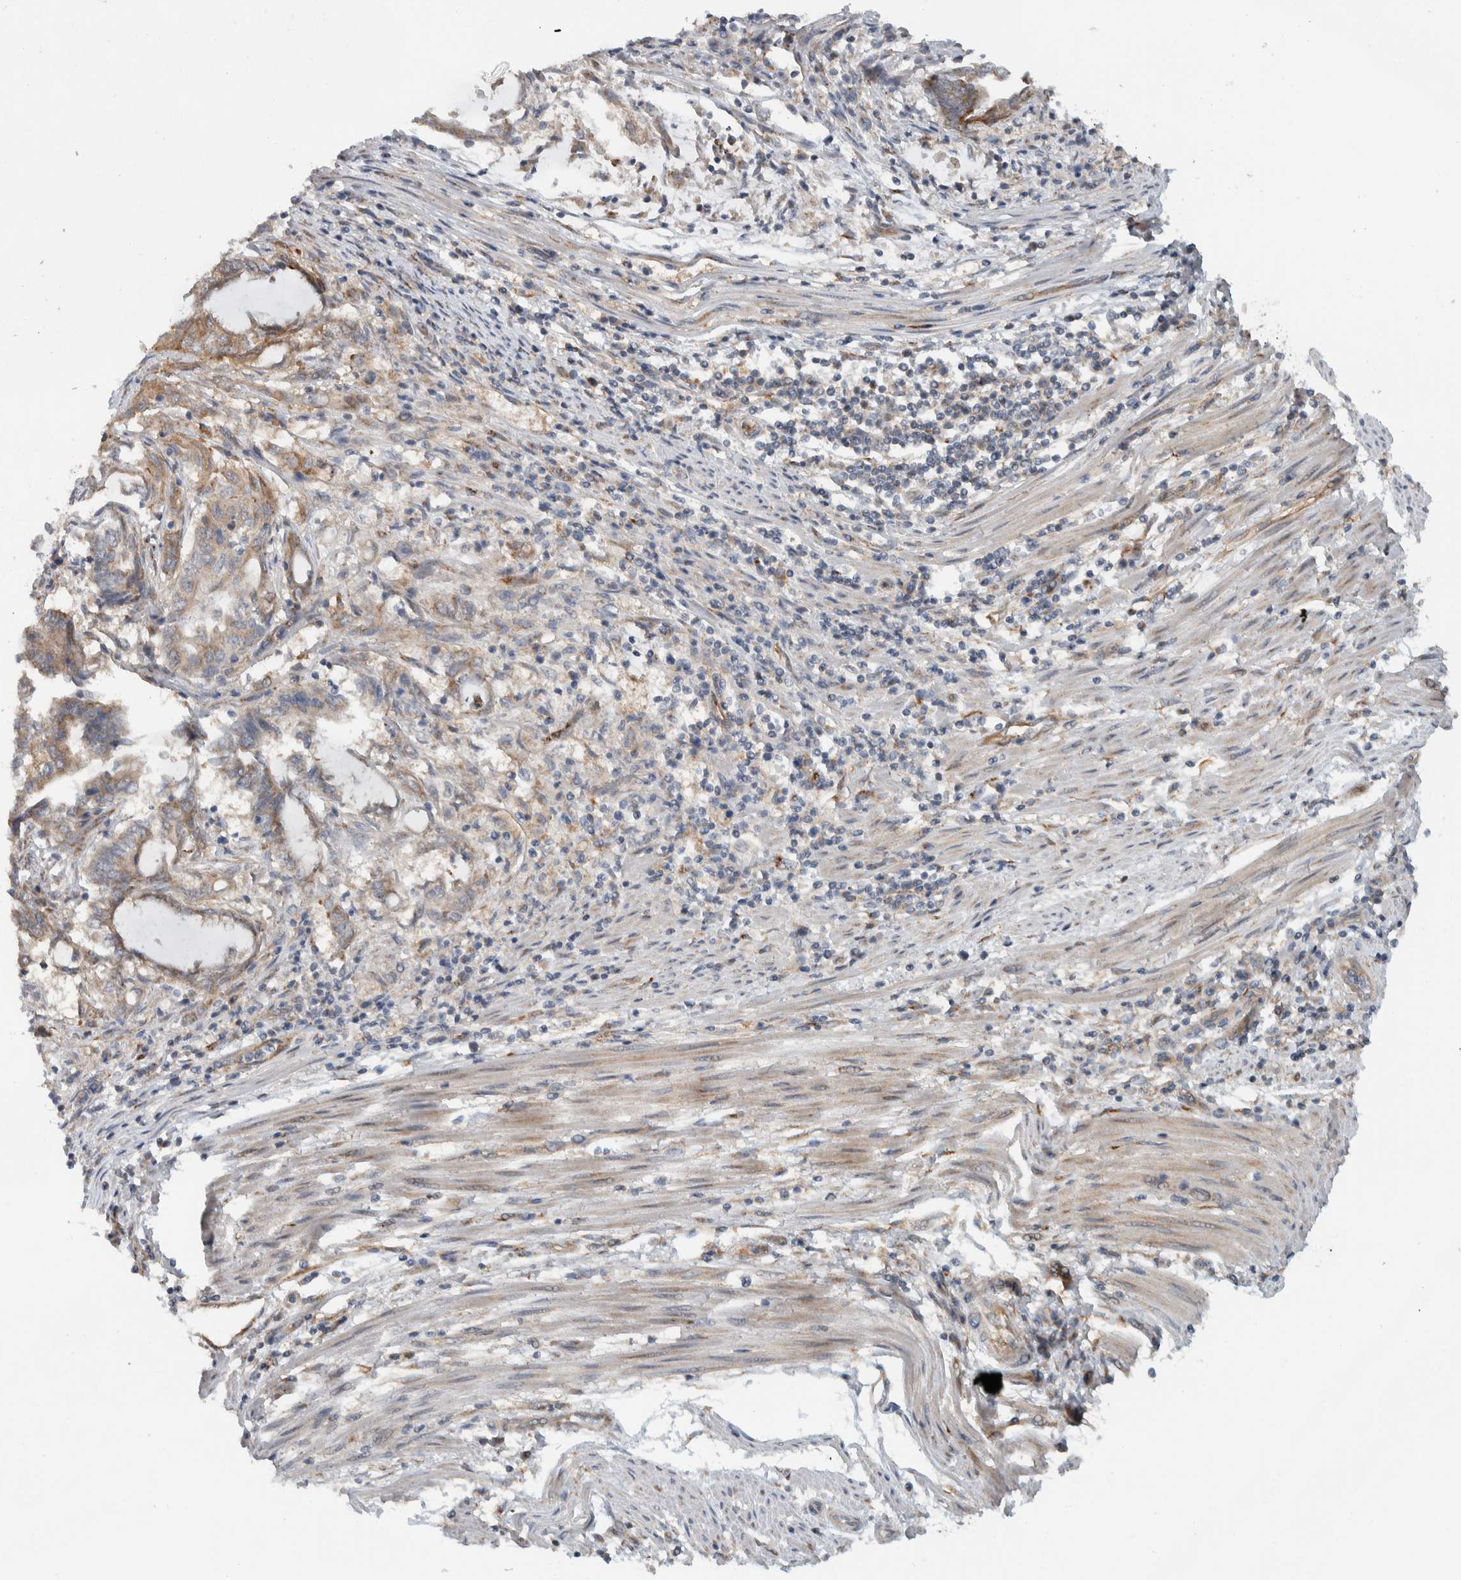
{"staining": {"intensity": "weak", "quantity": ">75%", "location": "cytoplasmic/membranous"}, "tissue": "endometrial cancer", "cell_type": "Tumor cells", "image_type": "cancer", "snomed": [{"axis": "morphology", "description": "Adenocarcinoma, NOS"}, {"axis": "topography", "description": "Uterus"}, {"axis": "topography", "description": "Endometrium"}], "caption": "An image of human endometrial cancer (adenocarcinoma) stained for a protein reveals weak cytoplasmic/membranous brown staining in tumor cells.", "gene": "RERE", "patient": {"sex": "female", "age": 70}}